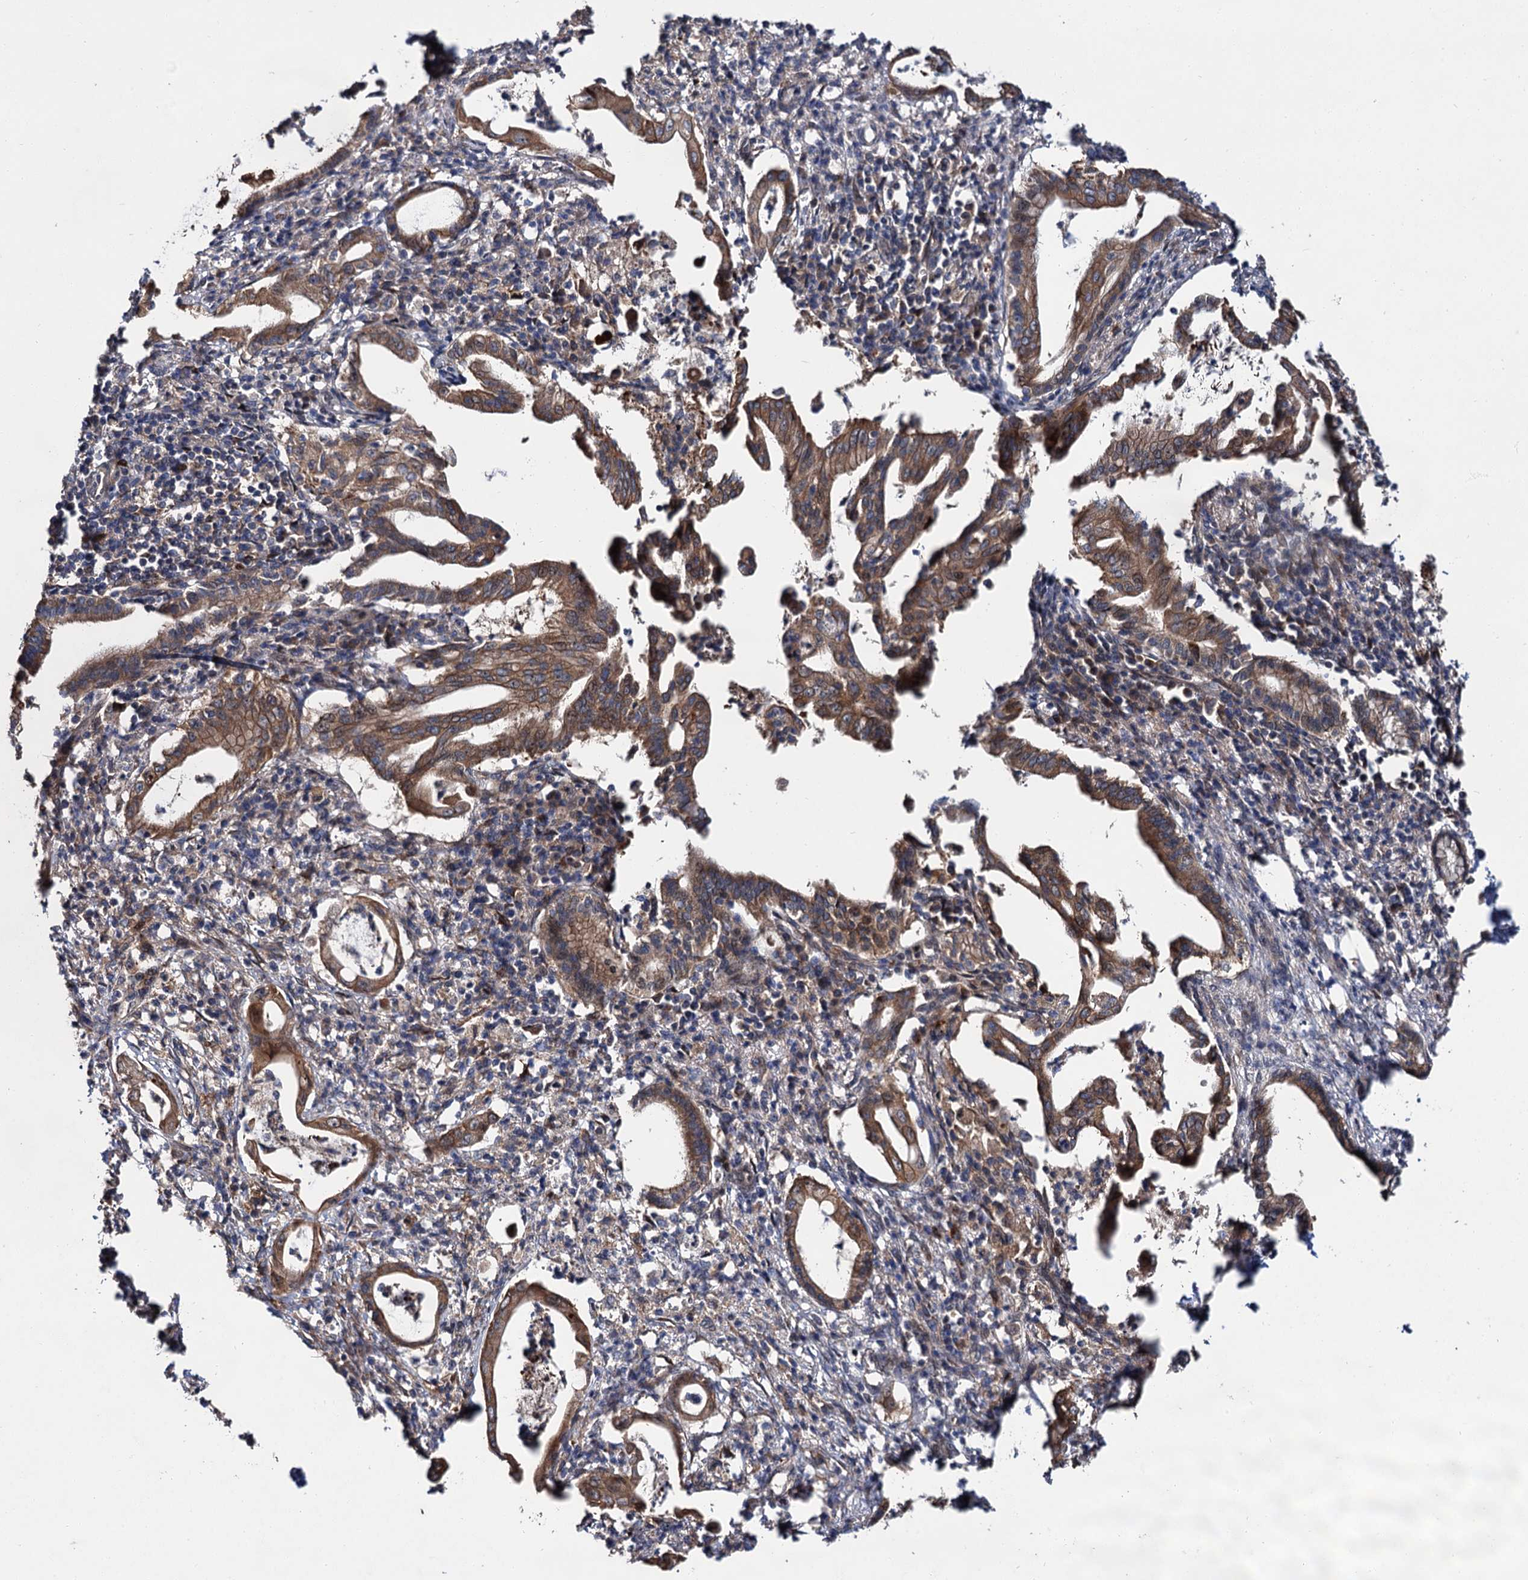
{"staining": {"intensity": "moderate", "quantity": ">75%", "location": "cytoplasmic/membranous"}, "tissue": "pancreatic cancer", "cell_type": "Tumor cells", "image_type": "cancer", "snomed": [{"axis": "morphology", "description": "Adenocarcinoma, NOS"}, {"axis": "topography", "description": "Pancreas"}], "caption": "Immunohistochemistry photomicrograph of neoplastic tissue: pancreatic adenocarcinoma stained using IHC shows medium levels of moderate protein expression localized specifically in the cytoplasmic/membranous of tumor cells, appearing as a cytoplasmic/membranous brown color.", "gene": "NAA25", "patient": {"sex": "female", "age": 55}}